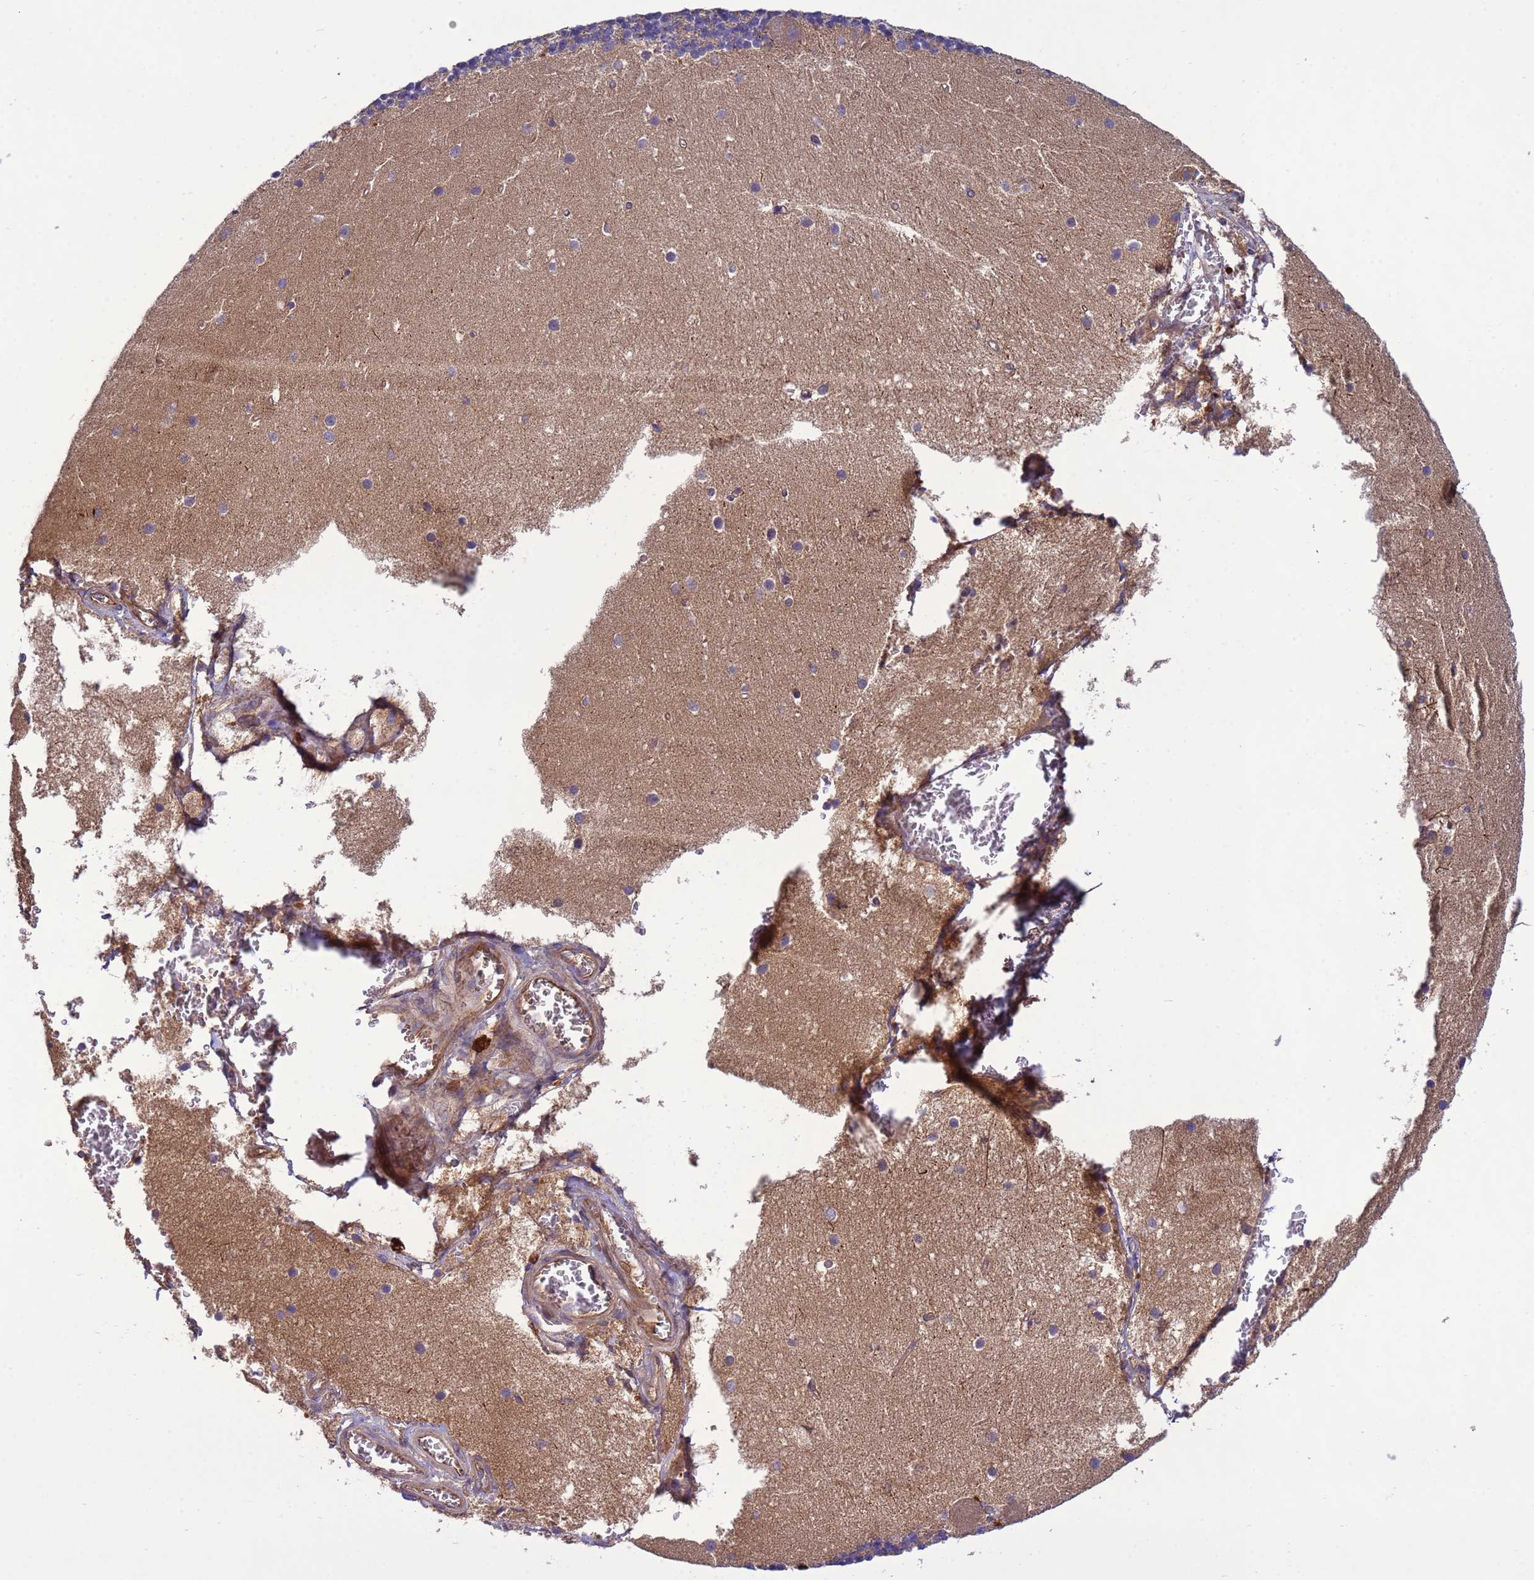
{"staining": {"intensity": "weak", "quantity": "25%-75%", "location": "cytoplasmic/membranous"}, "tissue": "cerebellum", "cell_type": "Cells in granular layer", "image_type": "normal", "snomed": [{"axis": "morphology", "description": "Normal tissue, NOS"}, {"axis": "topography", "description": "Cerebellum"}], "caption": "Cerebellum stained with immunohistochemistry (IHC) reveals weak cytoplasmic/membranous expression in about 25%-75% of cells in granular layer.", "gene": "RAB10", "patient": {"sex": "male", "age": 54}}